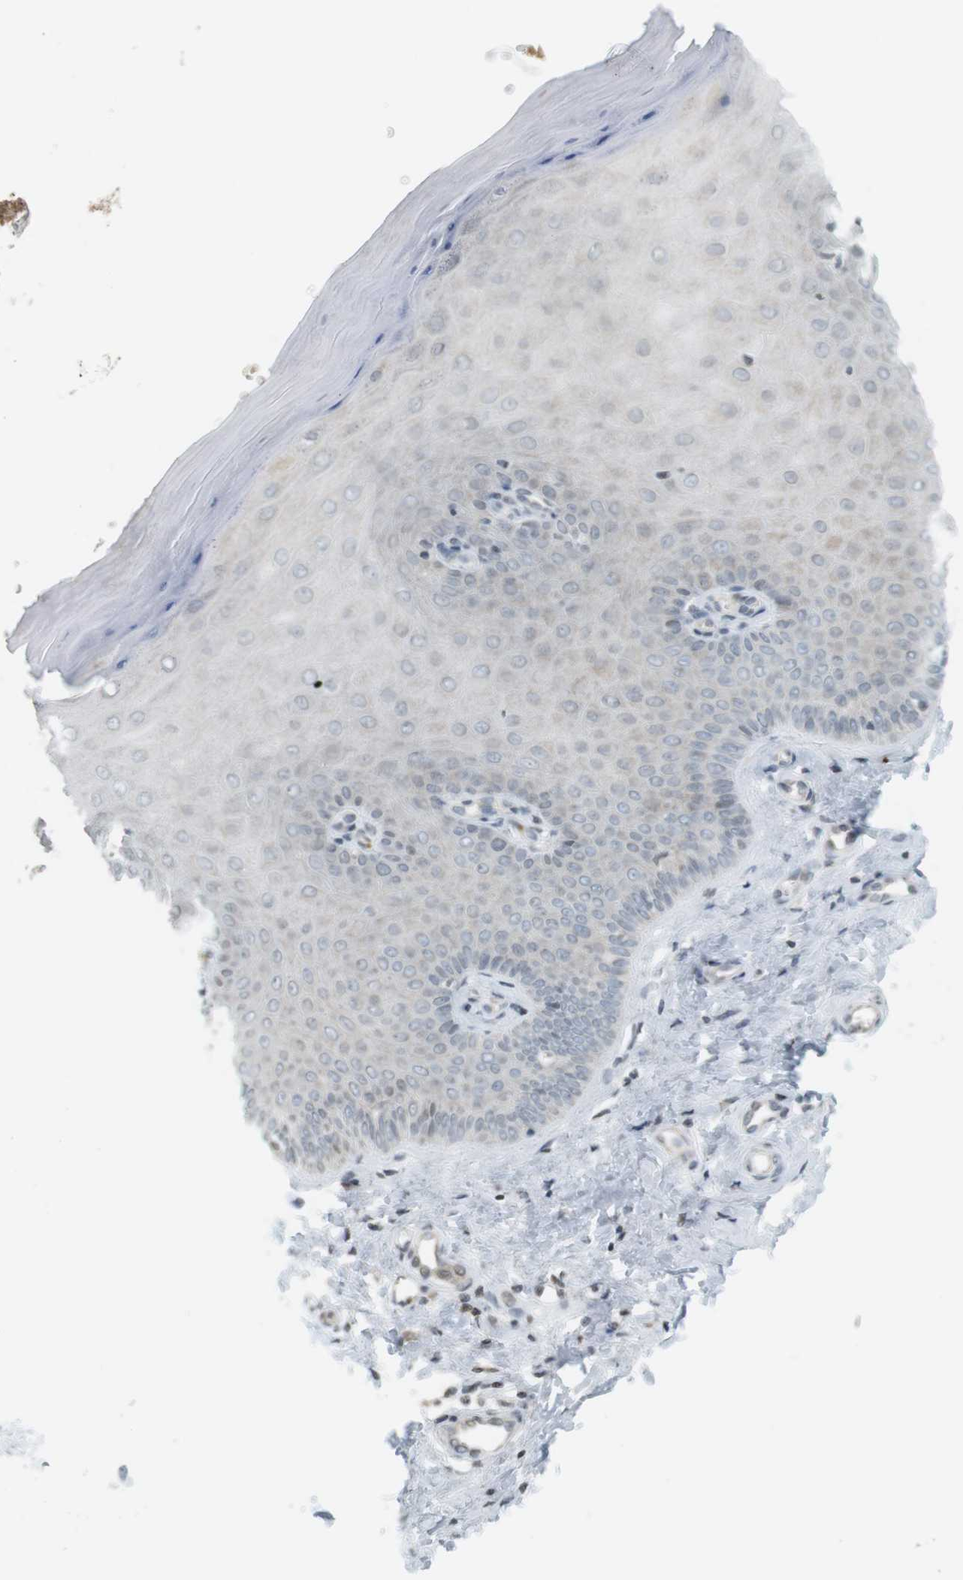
{"staining": {"intensity": "weak", "quantity": "<25%", "location": "nuclear"}, "tissue": "cervix", "cell_type": "Glandular cells", "image_type": "normal", "snomed": [{"axis": "morphology", "description": "Normal tissue, NOS"}, {"axis": "topography", "description": "Cervix"}], "caption": "Immunohistochemistry histopathology image of unremarkable cervix stained for a protein (brown), which reveals no expression in glandular cells. (DAB (3,3'-diaminobenzidine) immunohistochemistry, high magnification).", "gene": "DMC1", "patient": {"sex": "female", "age": 55}}